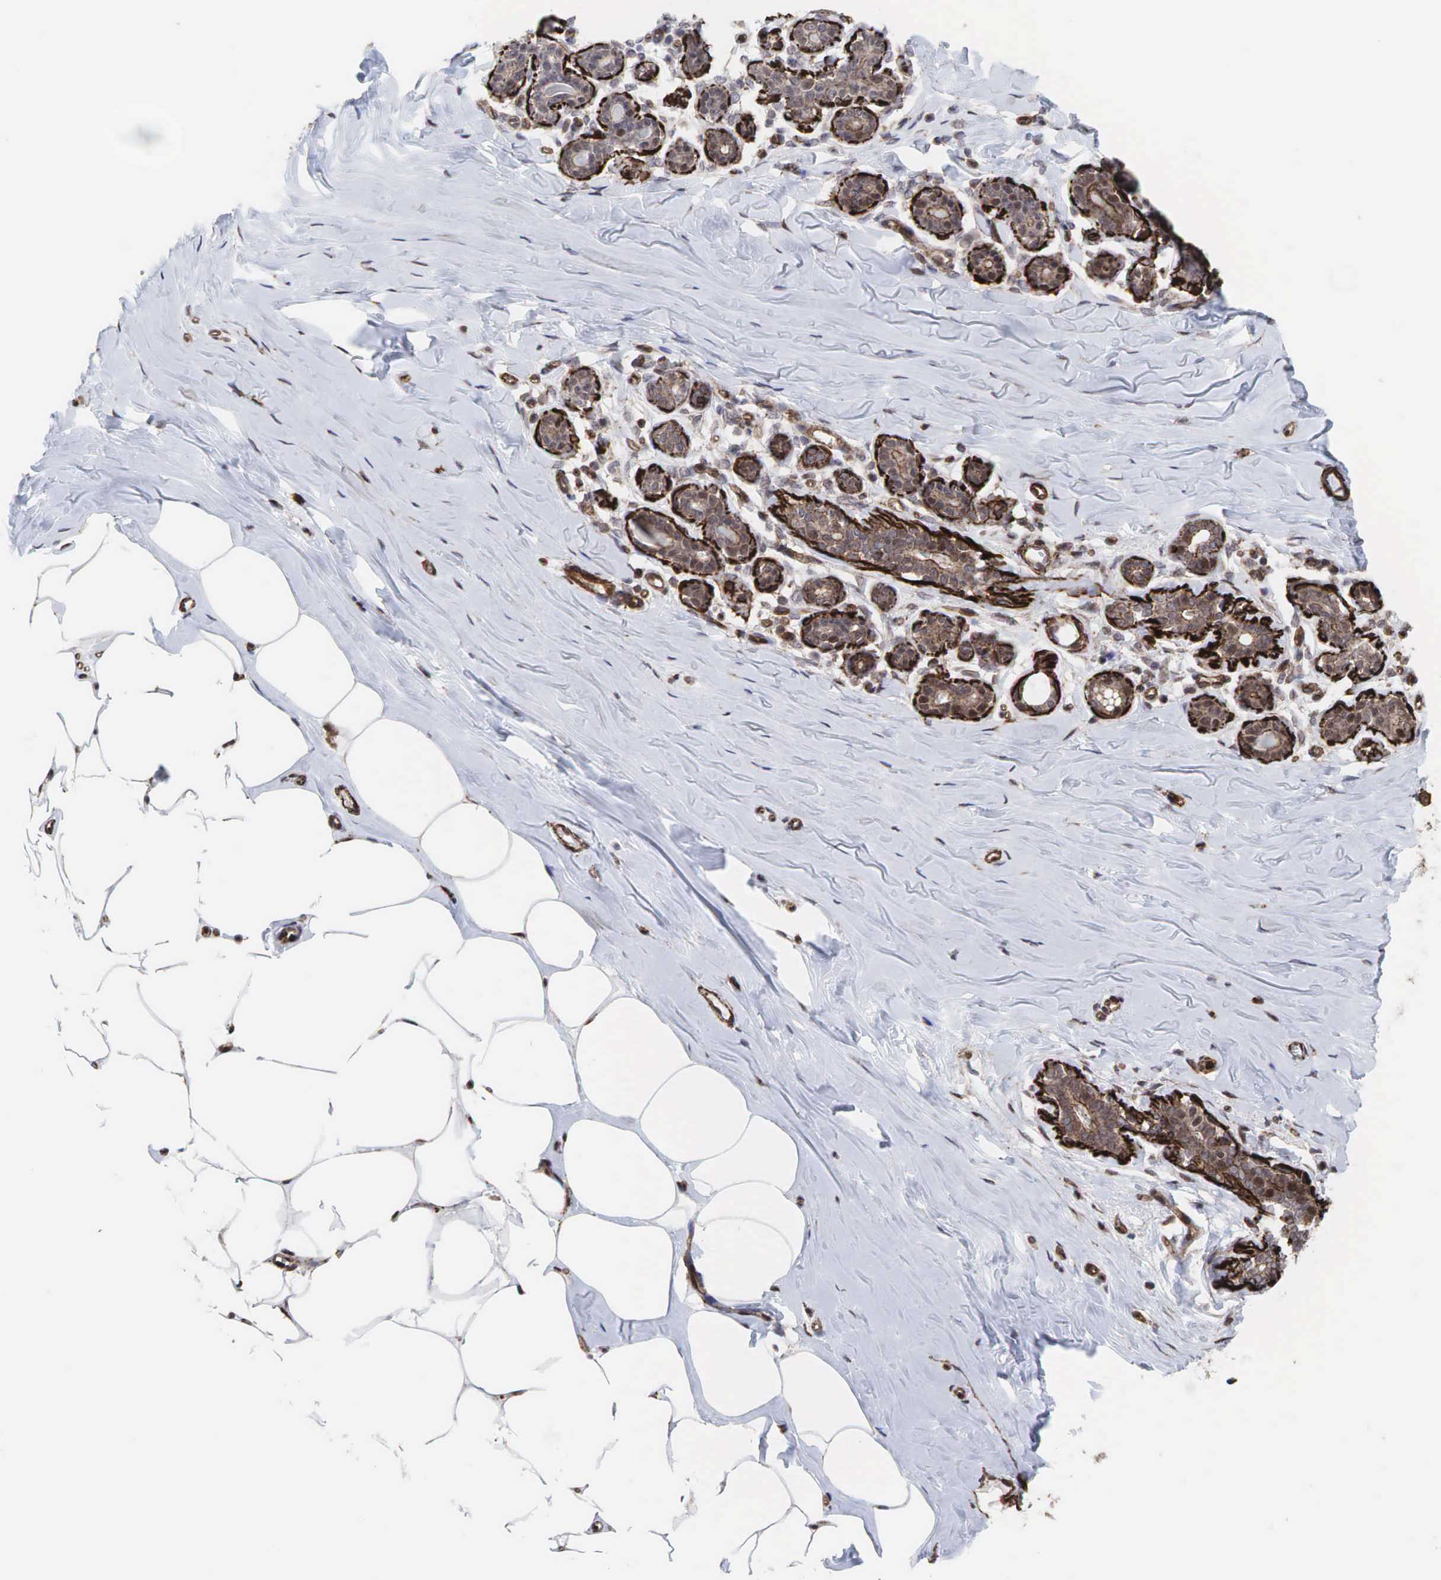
{"staining": {"intensity": "moderate", "quantity": ">75%", "location": "cytoplasmic/membranous,nuclear"}, "tissue": "breast", "cell_type": "Adipocytes", "image_type": "normal", "snomed": [{"axis": "morphology", "description": "Normal tissue, NOS"}, {"axis": "topography", "description": "Breast"}], "caption": "Immunohistochemistry of benign breast displays medium levels of moderate cytoplasmic/membranous,nuclear staining in approximately >75% of adipocytes.", "gene": "GPRASP1", "patient": {"sex": "female", "age": 45}}